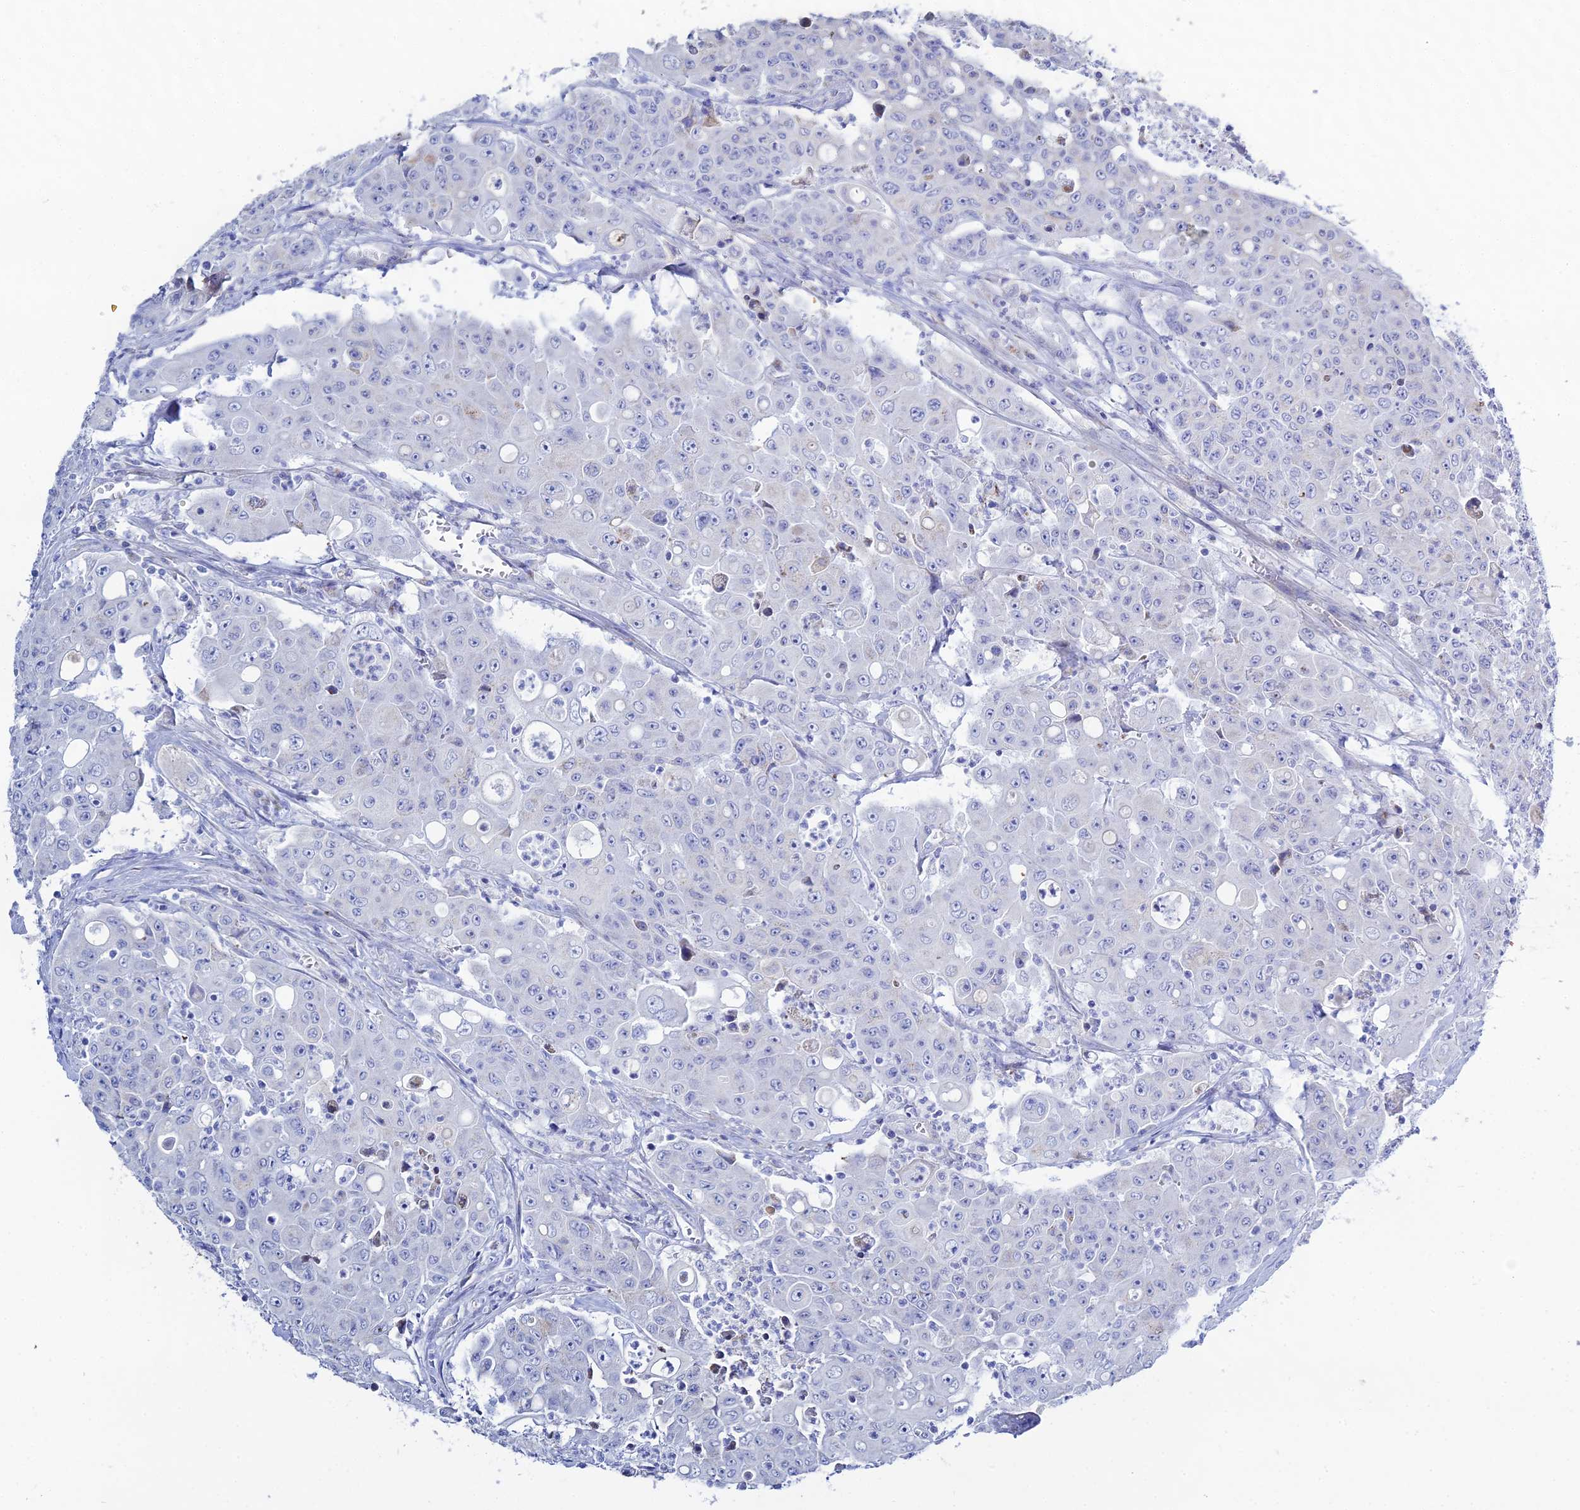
{"staining": {"intensity": "negative", "quantity": "none", "location": "none"}, "tissue": "colorectal cancer", "cell_type": "Tumor cells", "image_type": "cancer", "snomed": [{"axis": "morphology", "description": "Adenocarcinoma, NOS"}, {"axis": "topography", "description": "Colon"}], "caption": "Adenocarcinoma (colorectal) was stained to show a protein in brown. There is no significant staining in tumor cells. (DAB immunohistochemistry visualized using brightfield microscopy, high magnification).", "gene": "DHX34", "patient": {"sex": "male", "age": 51}}